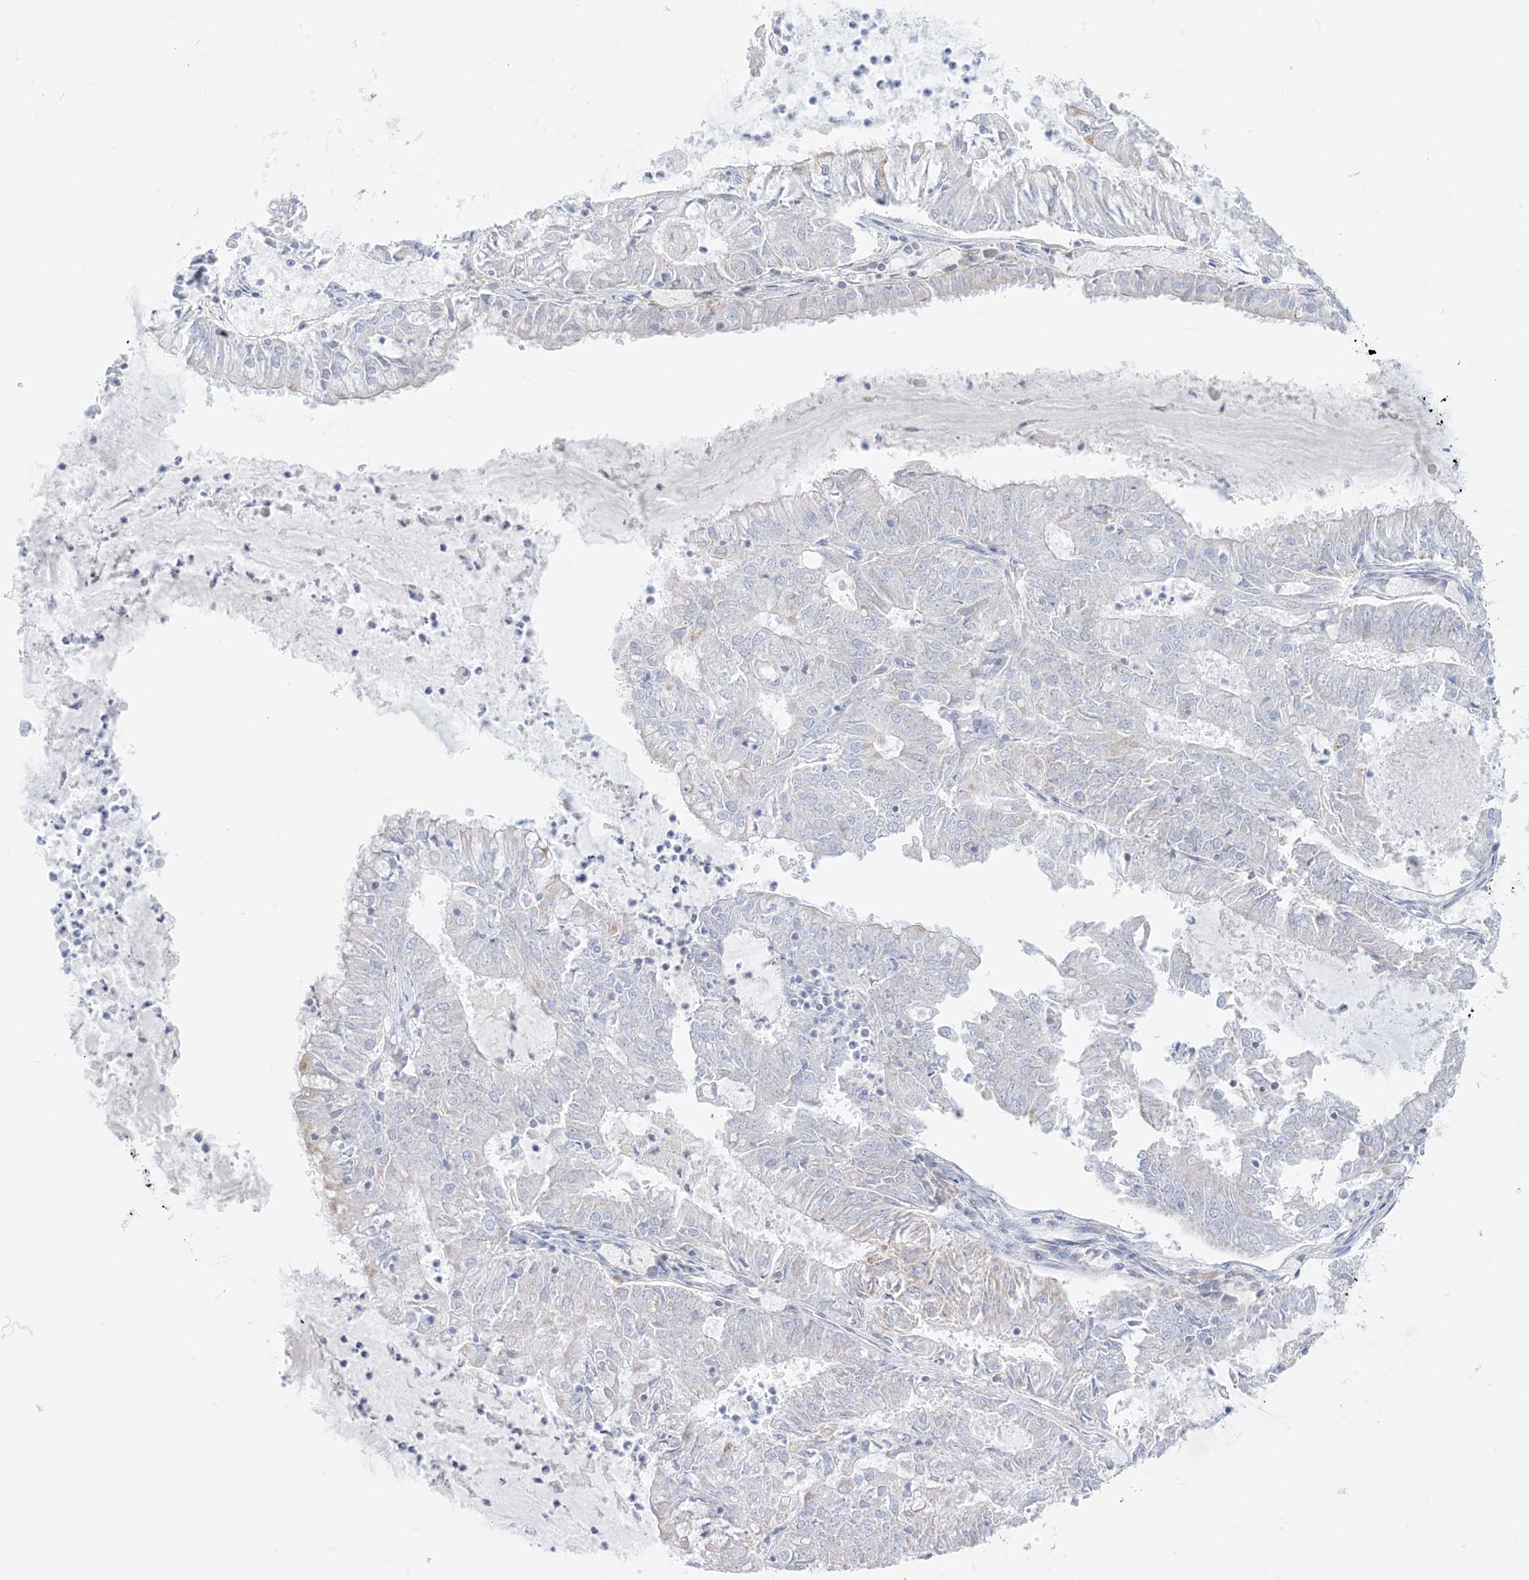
{"staining": {"intensity": "negative", "quantity": "none", "location": "none"}, "tissue": "endometrial cancer", "cell_type": "Tumor cells", "image_type": "cancer", "snomed": [{"axis": "morphology", "description": "Adenocarcinoma, NOS"}, {"axis": "topography", "description": "Endometrium"}], "caption": "Endometrial cancer (adenocarcinoma) was stained to show a protein in brown. There is no significant positivity in tumor cells.", "gene": "SLC26A3", "patient": {"sex": "female", "age": 57}}